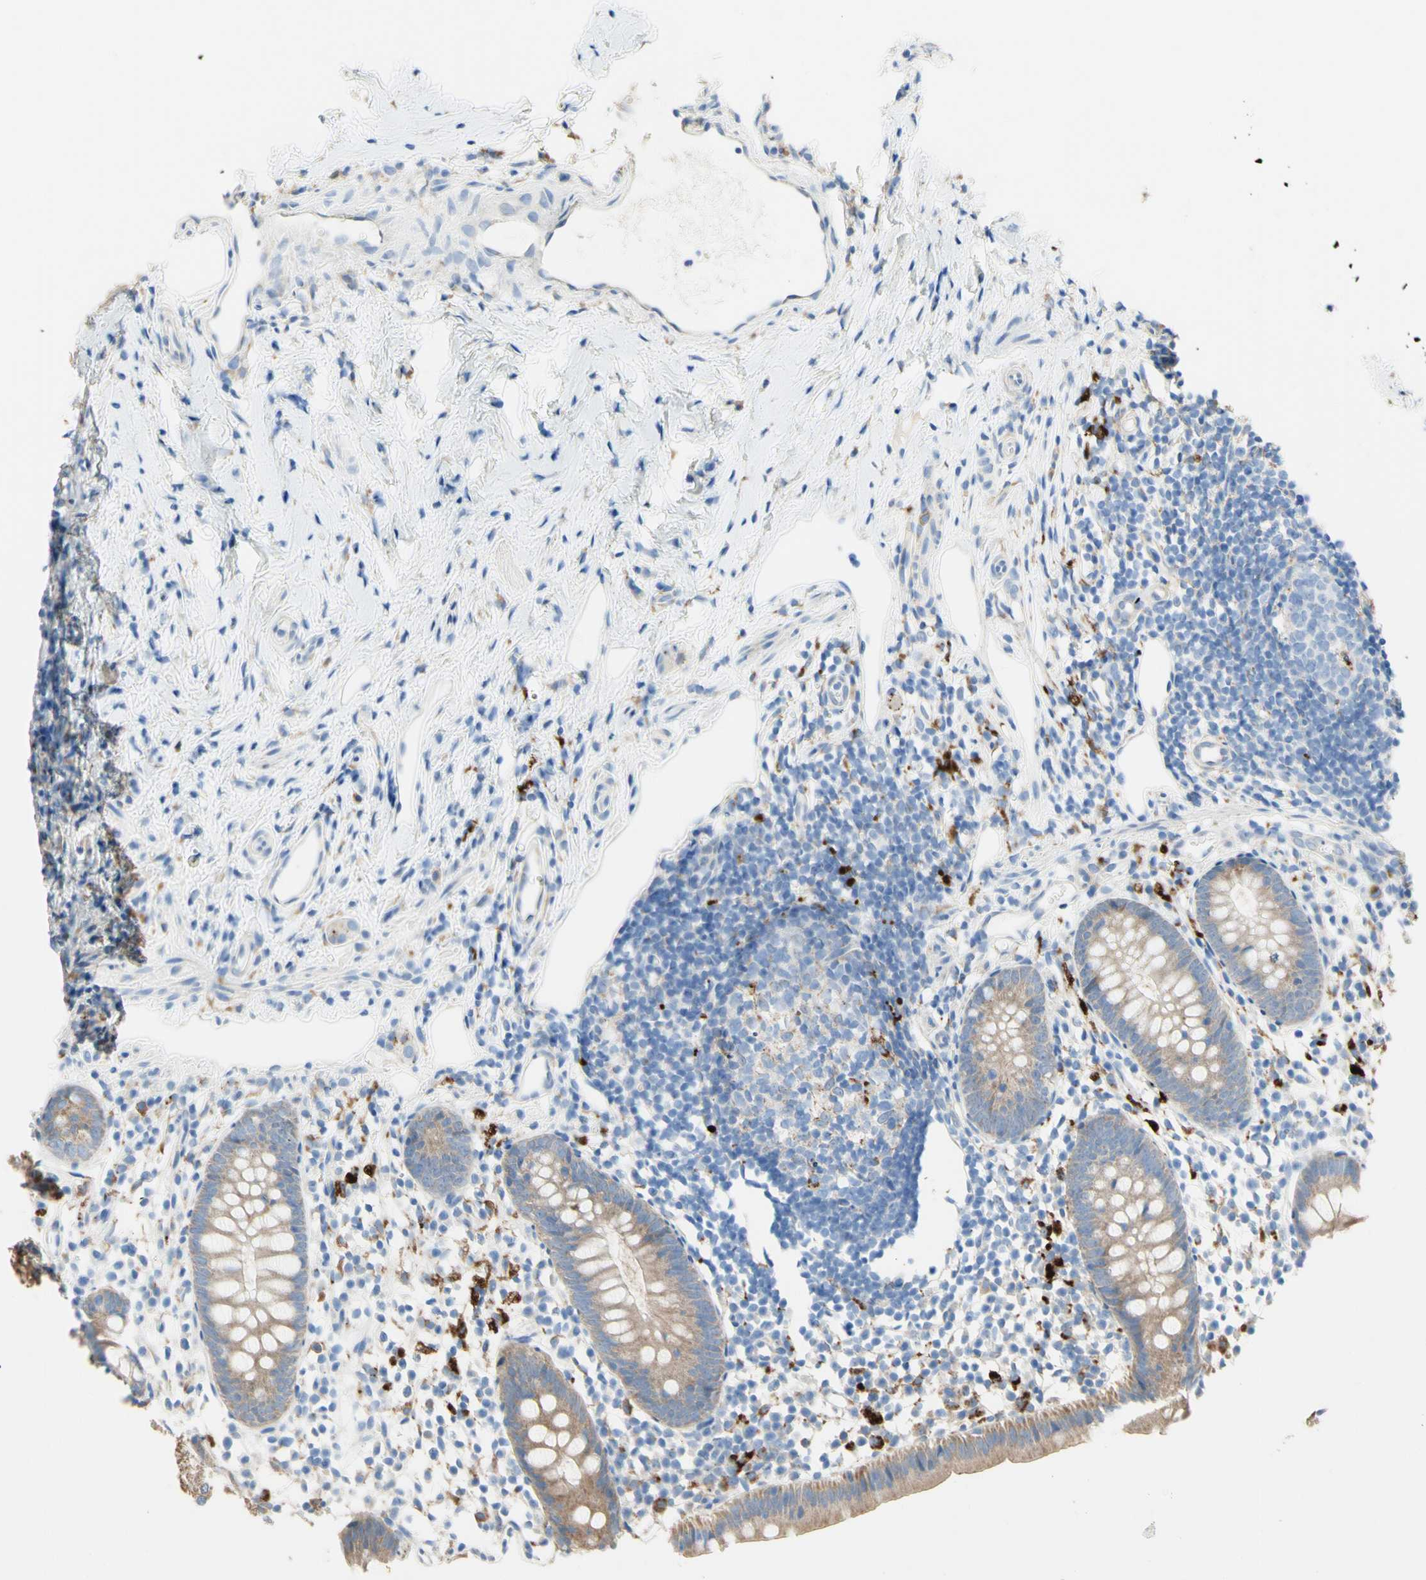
{"staining": {"intensity": "moderate", "quantity": ">75%", "location": "cytoplasmic/membranous"}, "tissue": "appendix", "cell_type": "Glandular cells", "image_type": "normal", "snomed": [{"axis": "morphology", "description": "Normal tissue, NOS"}, {"axis": "topography", "description": "Appendix"}], "caption": "An image showing moderate cytoplasmic/membranous expression in about >75% of glandular cells in normal appendix, as visualized by brown immunohistochemical staining.", "gene": "URB2", "patient": {"sex": "female", "age": 20}}